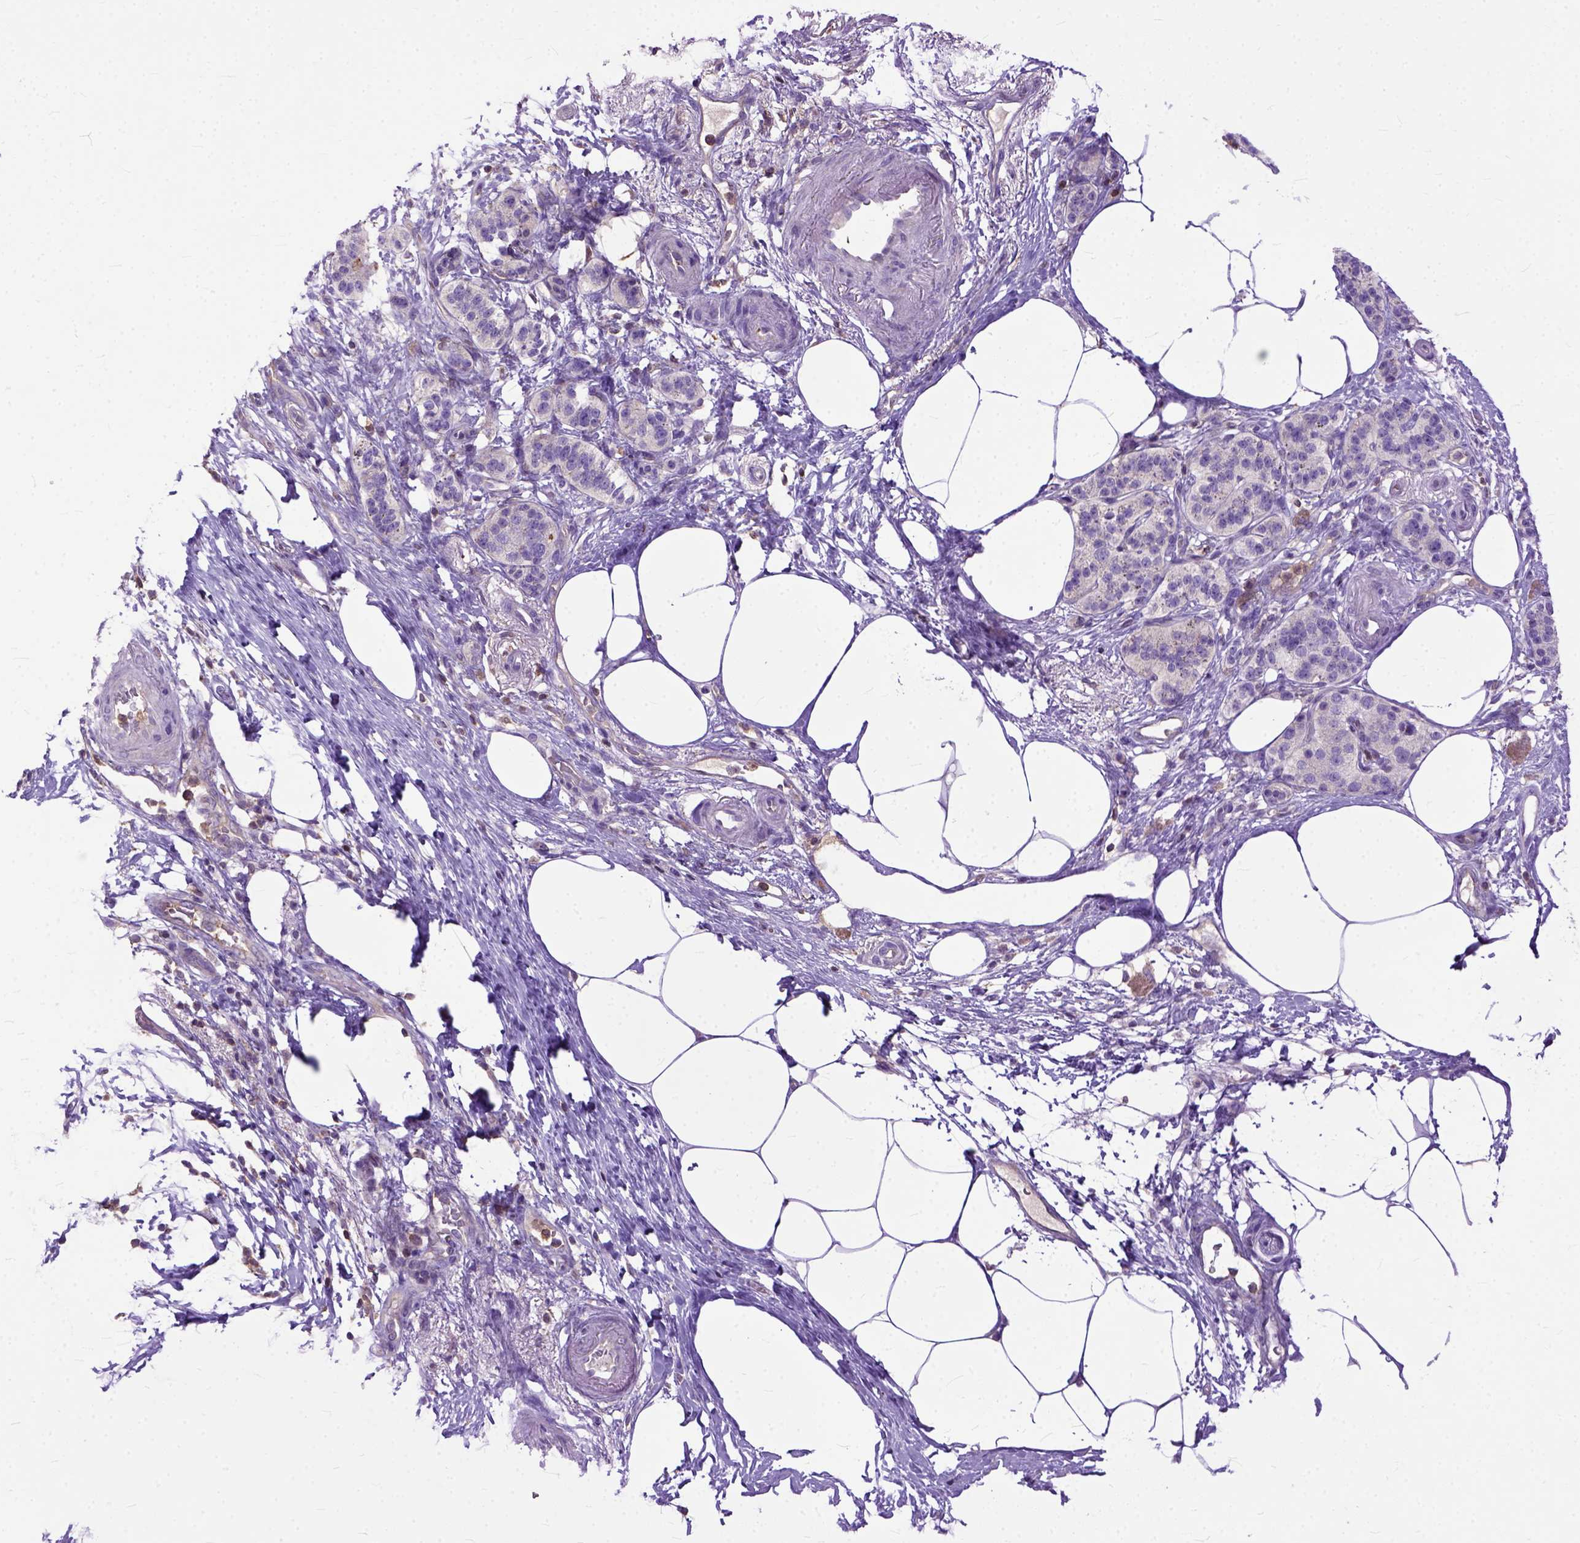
{"staining": {"intensity": "weak", "quantity": "<25%", "location": "cytoplasmic/membranous"}, "tissue": "pancreatic cancer", "cell_type": "Tumor cells", "image_type": "cancer", "snomed": [{"axis": "morphology", "description": "Adenocarcinoma, NOS"}, {"axis": "topography", "description": "Pancreas"}], "caption": "Immunohistochemistry (IHC) image of neoplastic tissue: adenocarcinoma (pancreatic) stained with DAB exhibits no significant protein expression in tumor cells.", "gene": "NAMPT", "patient": {"sex": "female", "age": 72}}